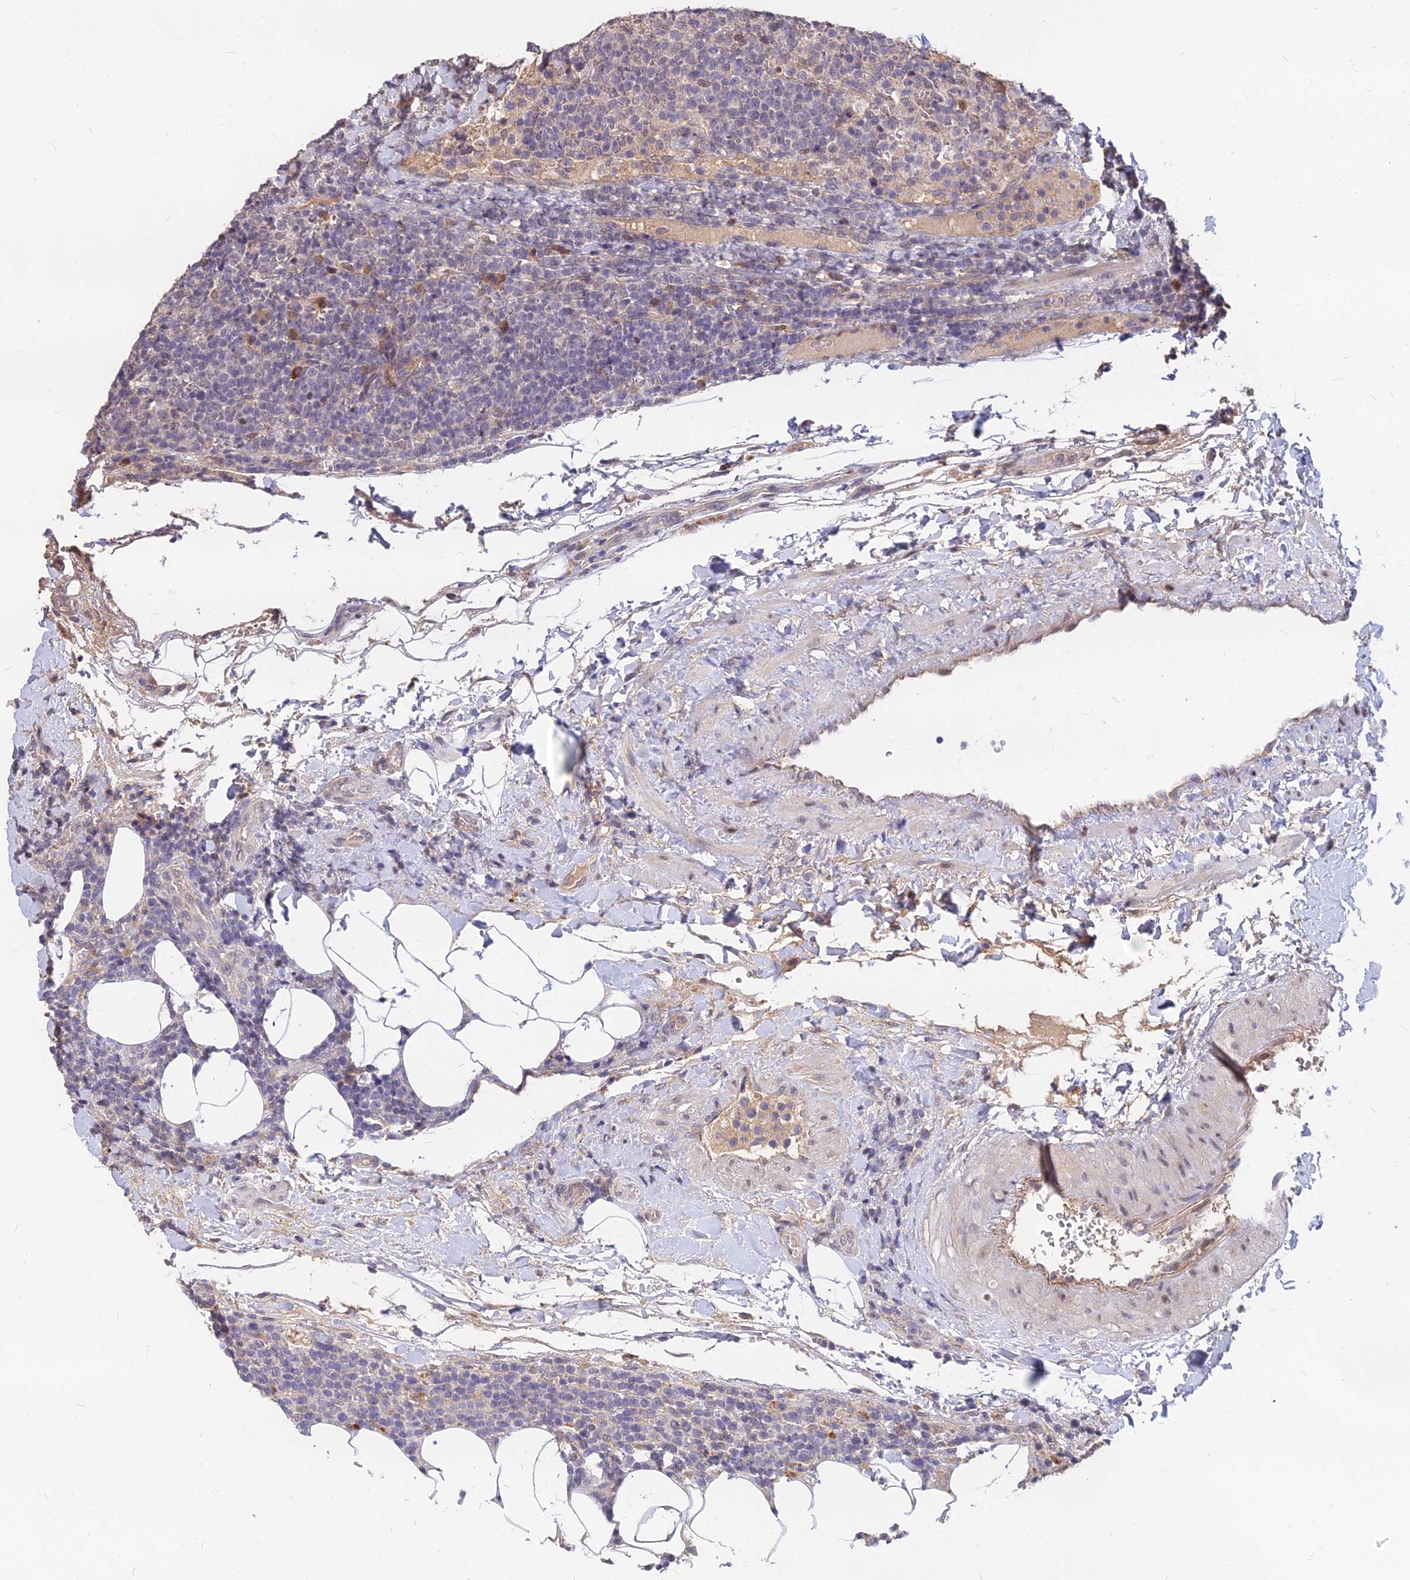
{"staining": {"intensity": "negative", "quantity": "none", "location": "none"}, "tissue": "lymphoma", "cell_type": "Tumor cells", "image_type": "cancer", "snomed": [{"axis": "morphology", "description": "Malignant lymphoma, non-Hodgkin's type, High grade"}, {"axis": "topography", "description": "Lymph node"}], "caption": "The micrograph shows no significant positivity in tumor cells of high-grade malignant lymphoma, non-Hodgkin's type.", "gene": "C11orf68", "patient": {"sex": "male", "age": 61}}